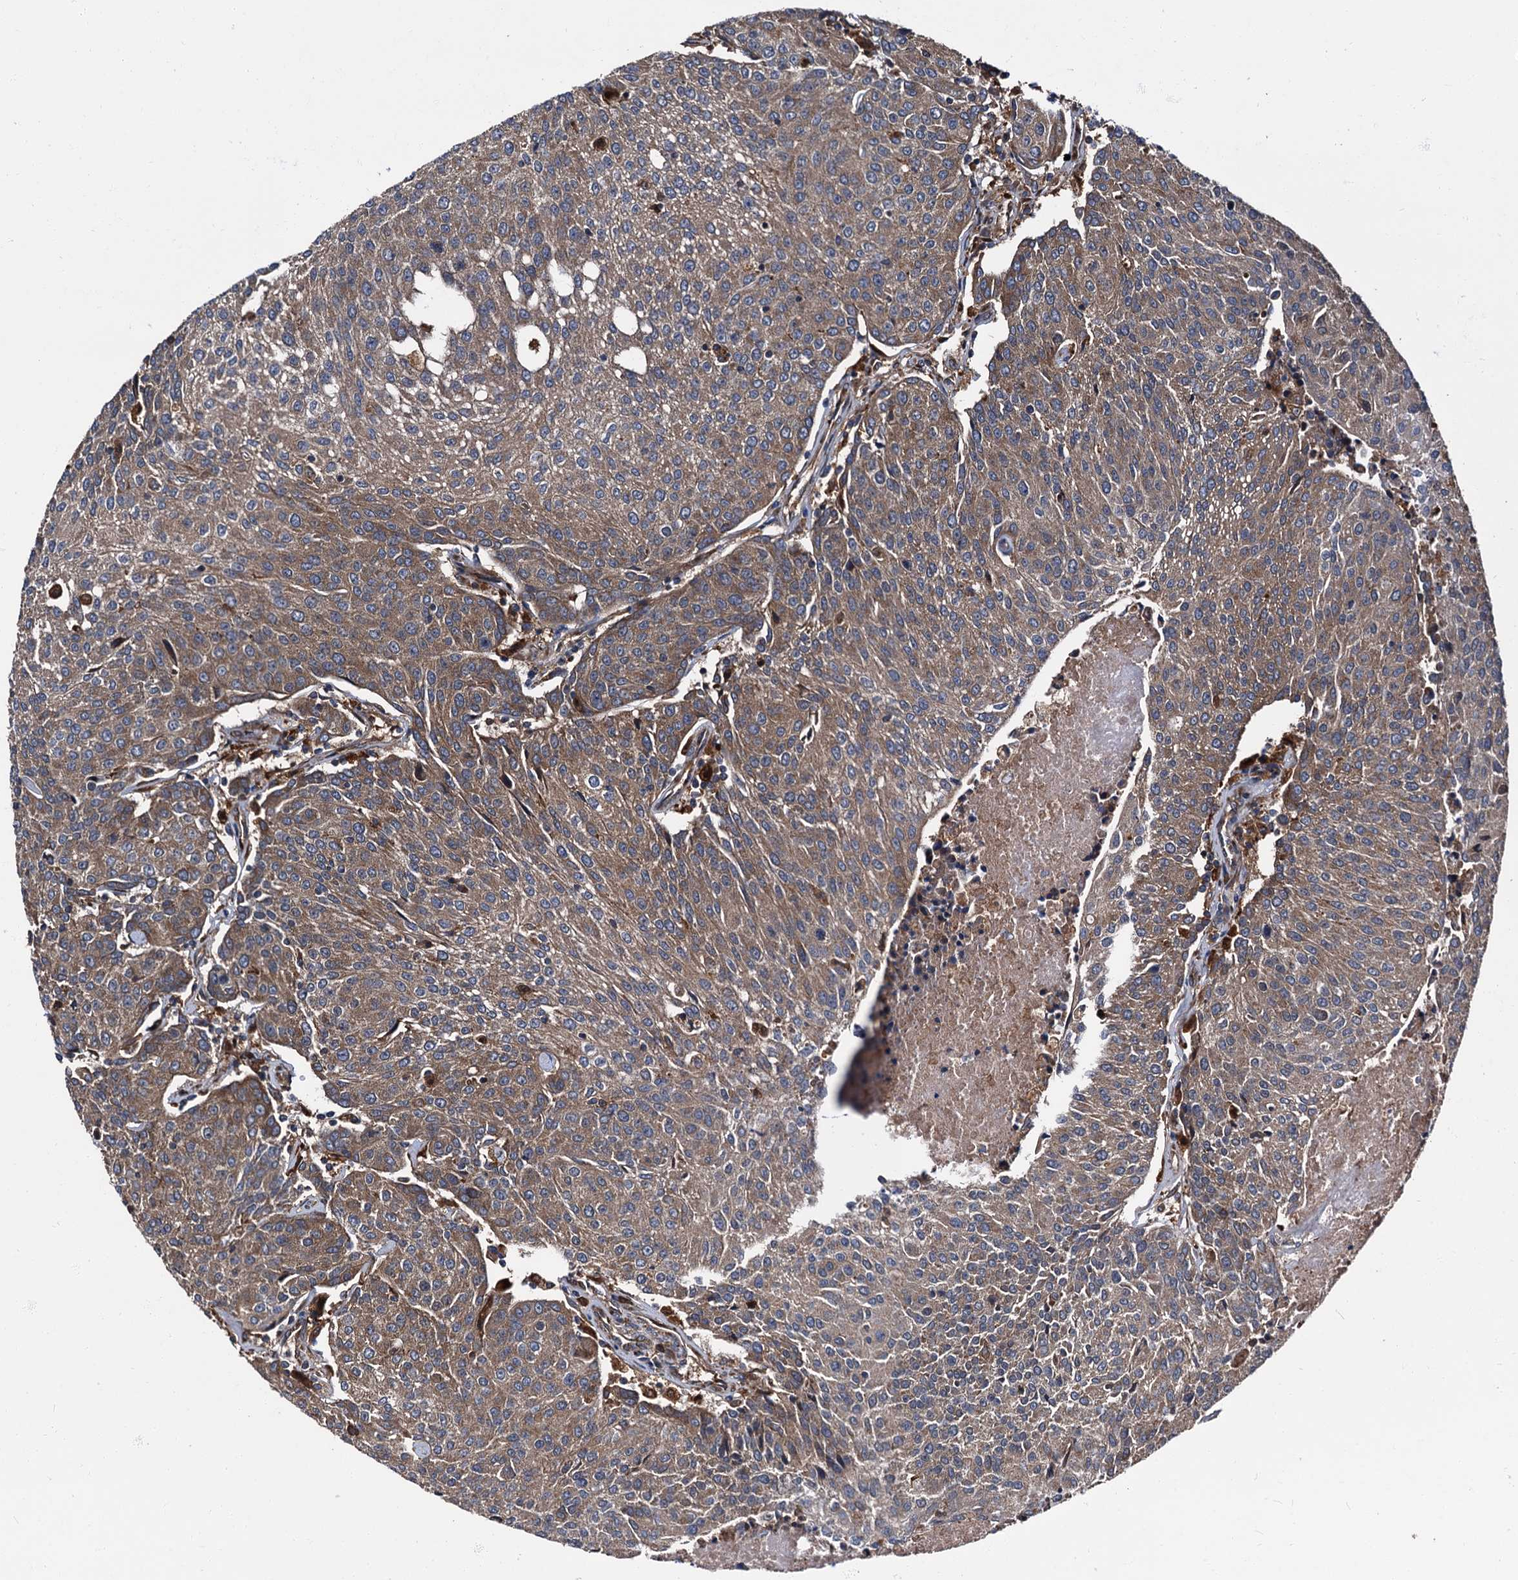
{"staining": {"intensity": "moderate", "quantity": ">75%", "location": "cytoplasmic/membranous"}, "tissue": "urothelial cancer", "cell_type": "Tumor cells", "image_type": "cancer", "snomed": [{"axis": "morphology", "description": "Urothelial carcinoma, High grade"}, {"axis": "topography", "description": "Urinary bladder"}], "caption": "Brown immunohistochemical staining in urothelial carcinoma (high-grade) displays moderate cytoplasmic/membranous staining in approximately >75% of tumor cells.", "gene": "PEX5", "patient": {"sex": "female", "age": 85}}